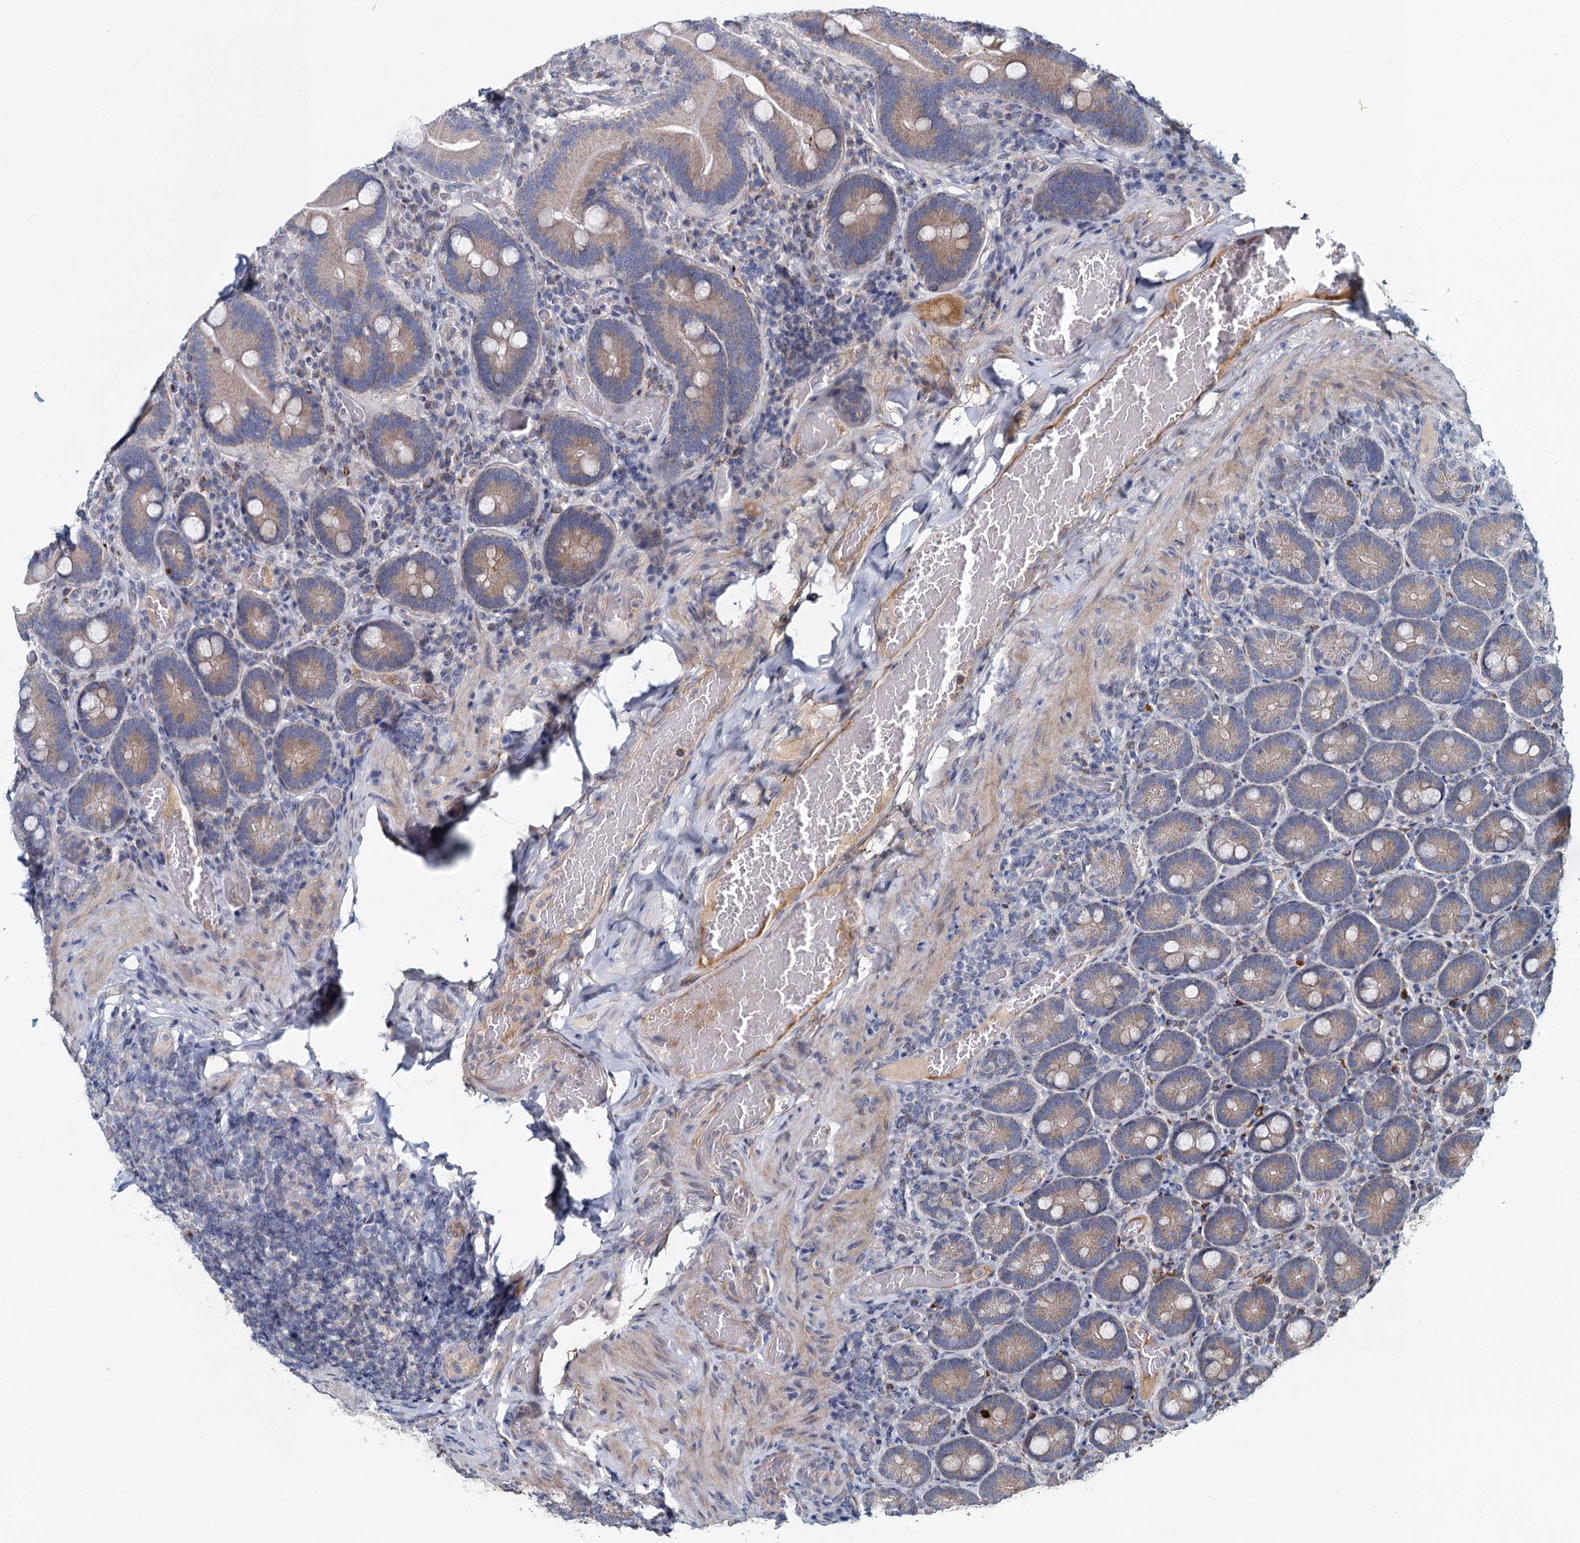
{"staining": {"intensity": "moderate", "quantity": ">75%", "location": "cytoplasmic/membranous"}, "tissue": "duodenum", "cell_type": "Glandular cells", "image_type": "normal", "snomed": [{"axis": "morphology", "description": "Normal tissue, NOS"}, {"axis": "topography", "description": "Duodenum"}], "caption": "A micrograph of duodenum stained for a protein reveals moderate cytoplasmic/membranous brown staining in glandular cells.", "gene": "DCUN1D2", "patient": {"sex": "female", "age": 62}}